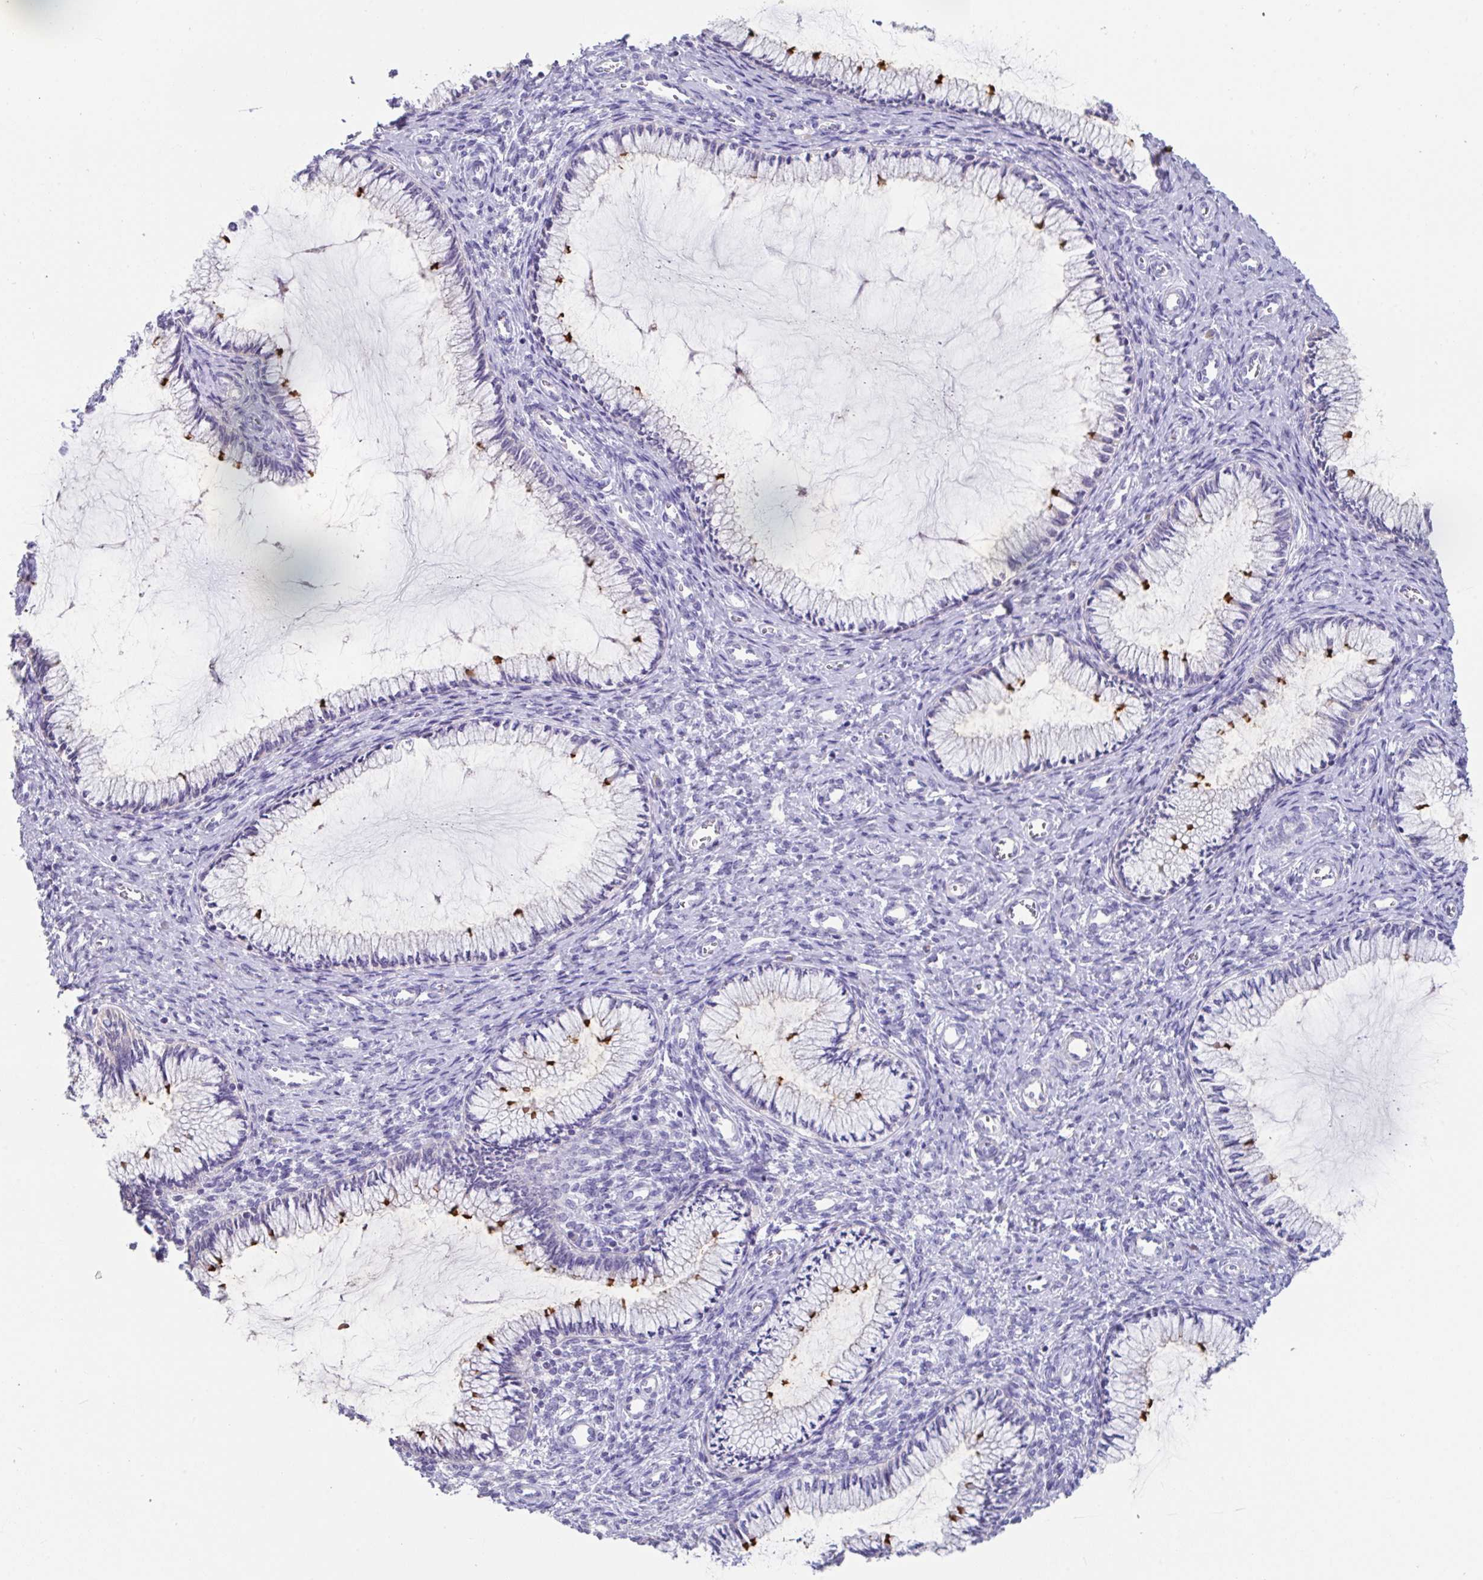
{"staining": {"intensity": "negative", "quantity": "none", "location": "none"}, "tissue": "cervix", "cell_type": "Glandular cells", "image_type": "normal", "snomed": [{"axis": "morphology", "description": "Normal tissue, NOS"}, {"axis": "topography", "description": "Cervix"}], "caption": "DAB (3,3'-diaminobenzidine) immunohistochemical staining of normal cervix displays no significant positivity in glandular cells.", "gene": "SLC44A4", "patient": {"sex": "female", "age": 24}}